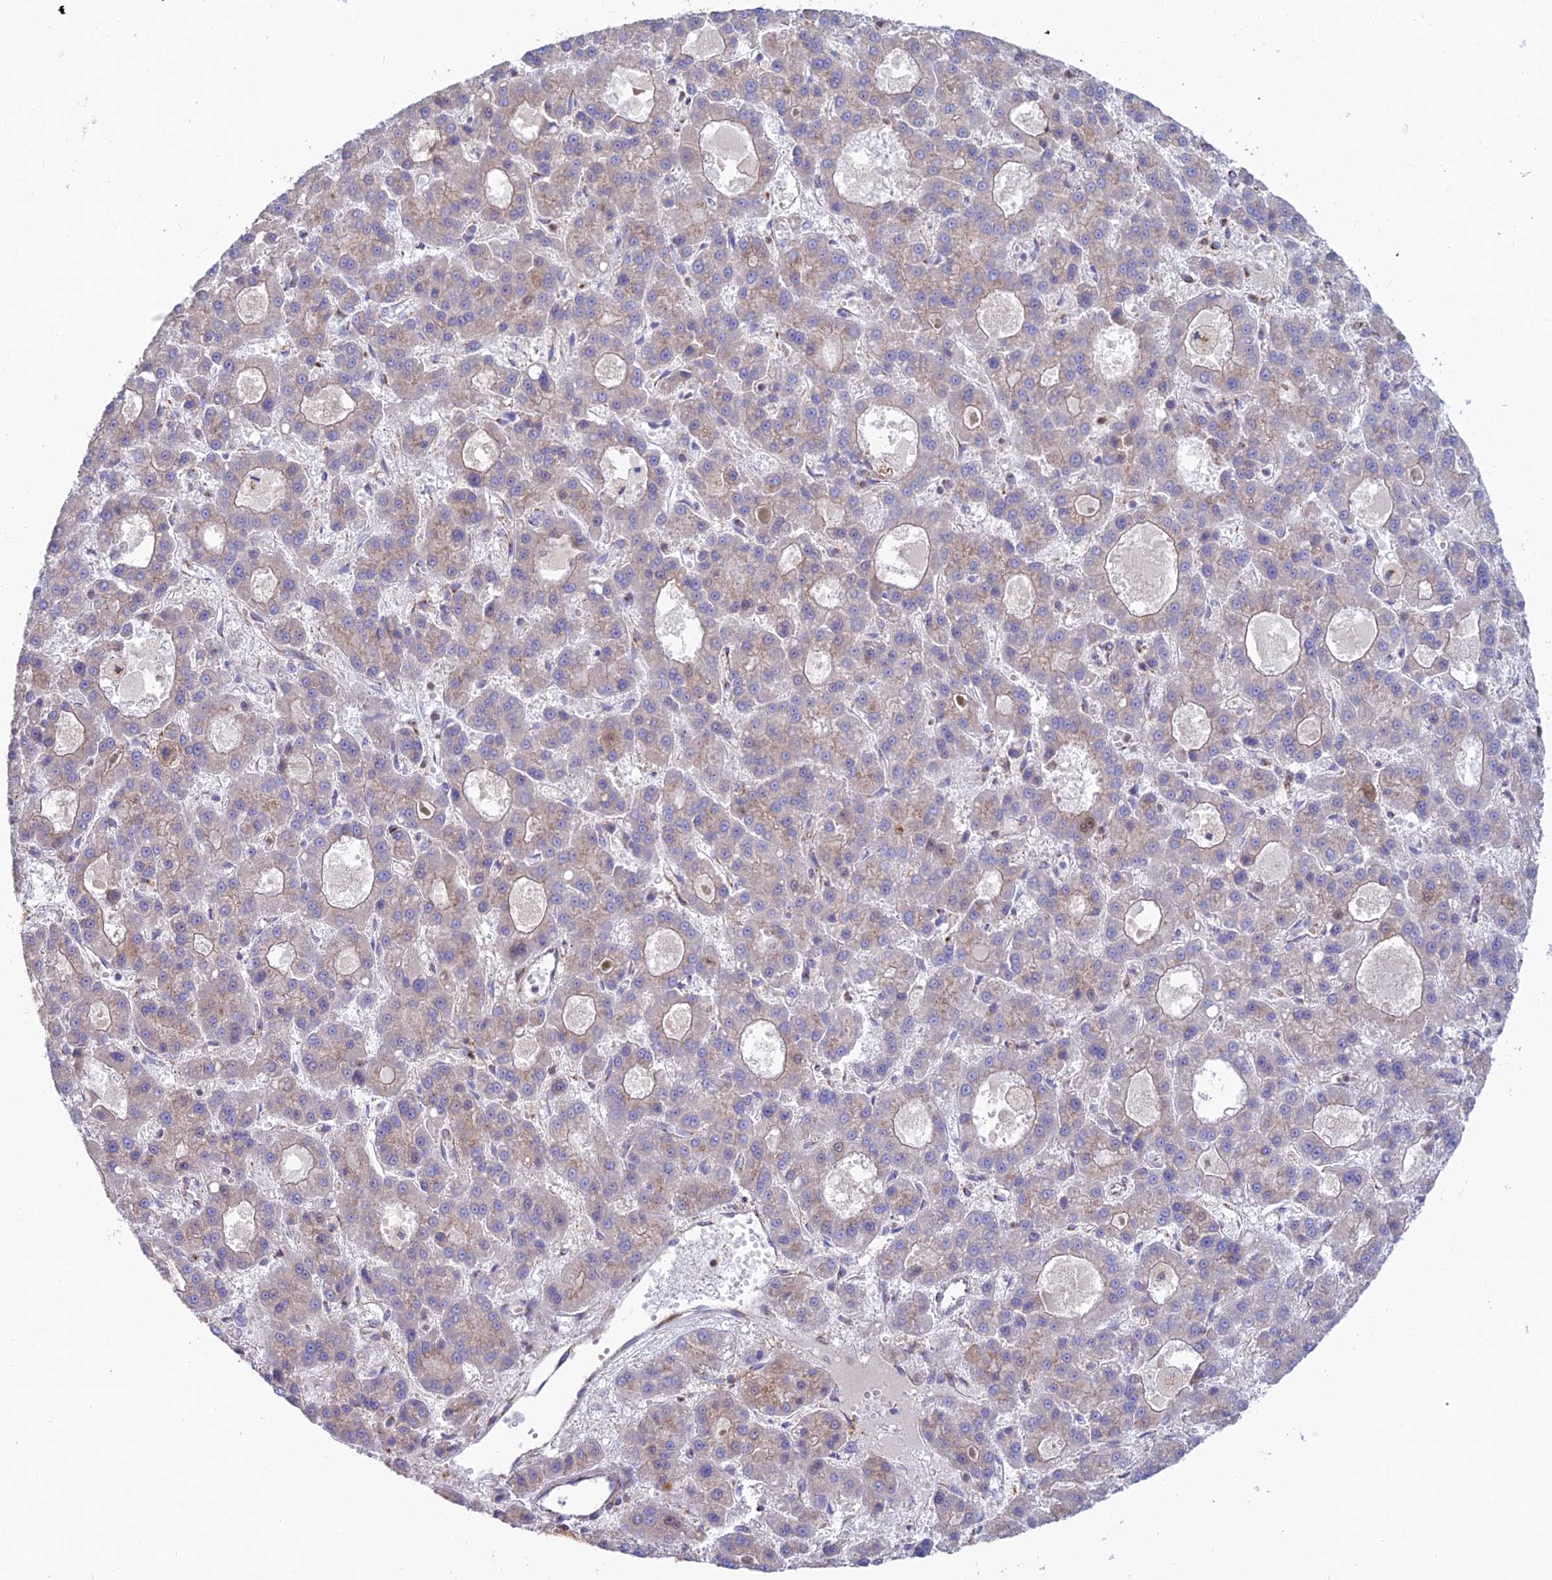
{"staining": {"intensity": "weak", "quantity": "<25%", "location": "cytoplasmic/membranous"}, "tissue": "liver cancer", "cell_type": "Tumor cells", "image_type": "cancer", "snomed": [{"axis": "morphology", "description": "Carcinoma, Hepatocellular, NOS"}, {"axis": "topography", "description": "Liver"}], "caption": "This is an immunohistochemistry histopathology image of liver hepatocellular carcinoma. There is no staining in tumor cells.", "gene": "GOLGA3", "patient": {"sex": "male", "age": 70}}